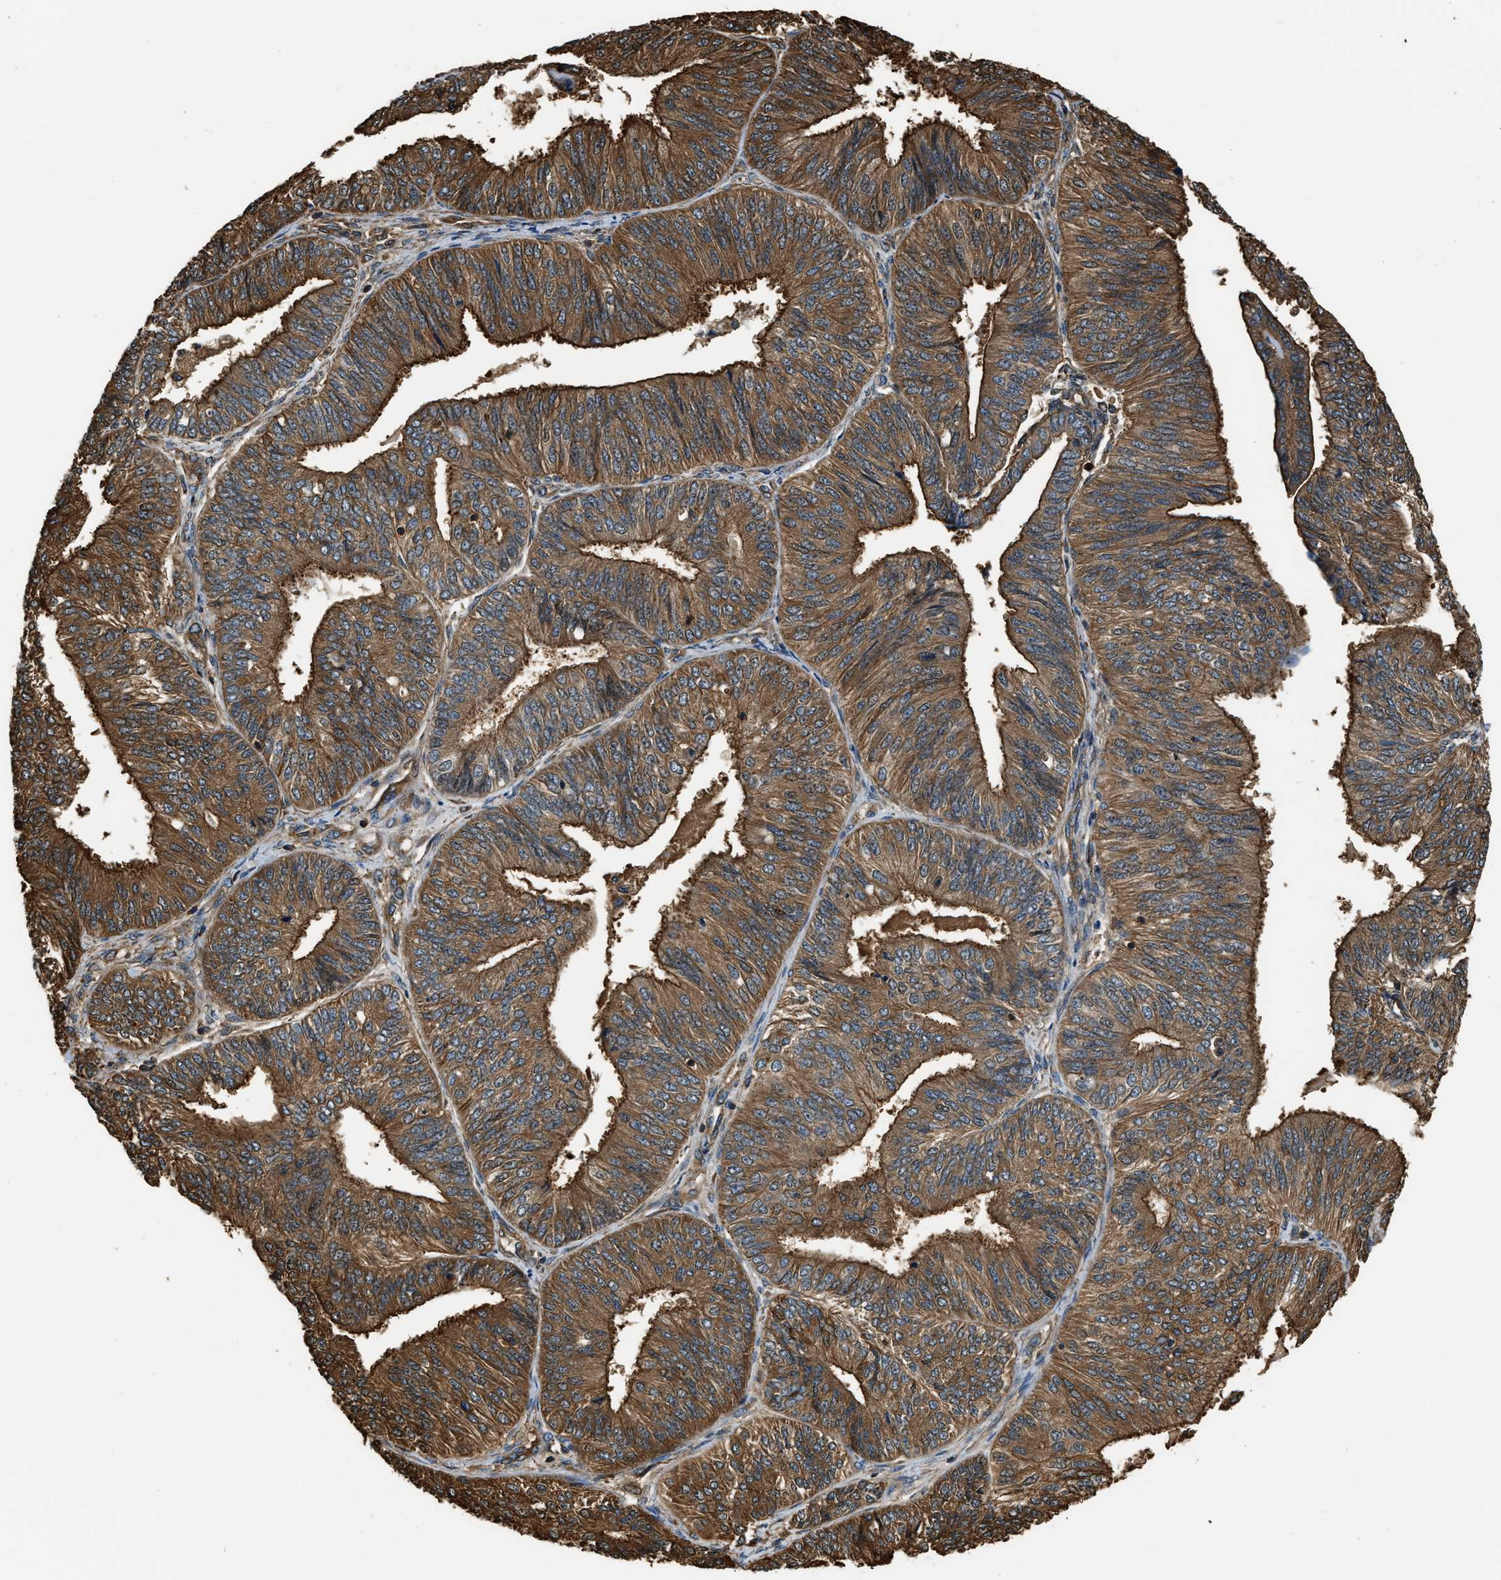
{"staining": {"intensity": "strong", "quantity": ">75%", "location": "cytoplasmic/membranous"}, "tissue": "endometrial cancer", "cell_type": "Tumor cells", "image_type": "cancer", "snomed": [{"axis": "morphology", "description": "Adenocarcinoma, NOS"}, {"axis": "topography", "description": "Endometrium"}], "caption": "Protein staining of endometrial adenocarcinoma tissue exhibits strong cytoplasmic/membranous expression in approximately >75% of tumor cells. The protein of interest is stained brown, and the nuclei are stained in blue (DAB (3,3'-diaminobenzidine) IHC with brightfield microscopy, high magnification).", "gene": "YARS1", "patient": {"sex": "female", "age": 58}}